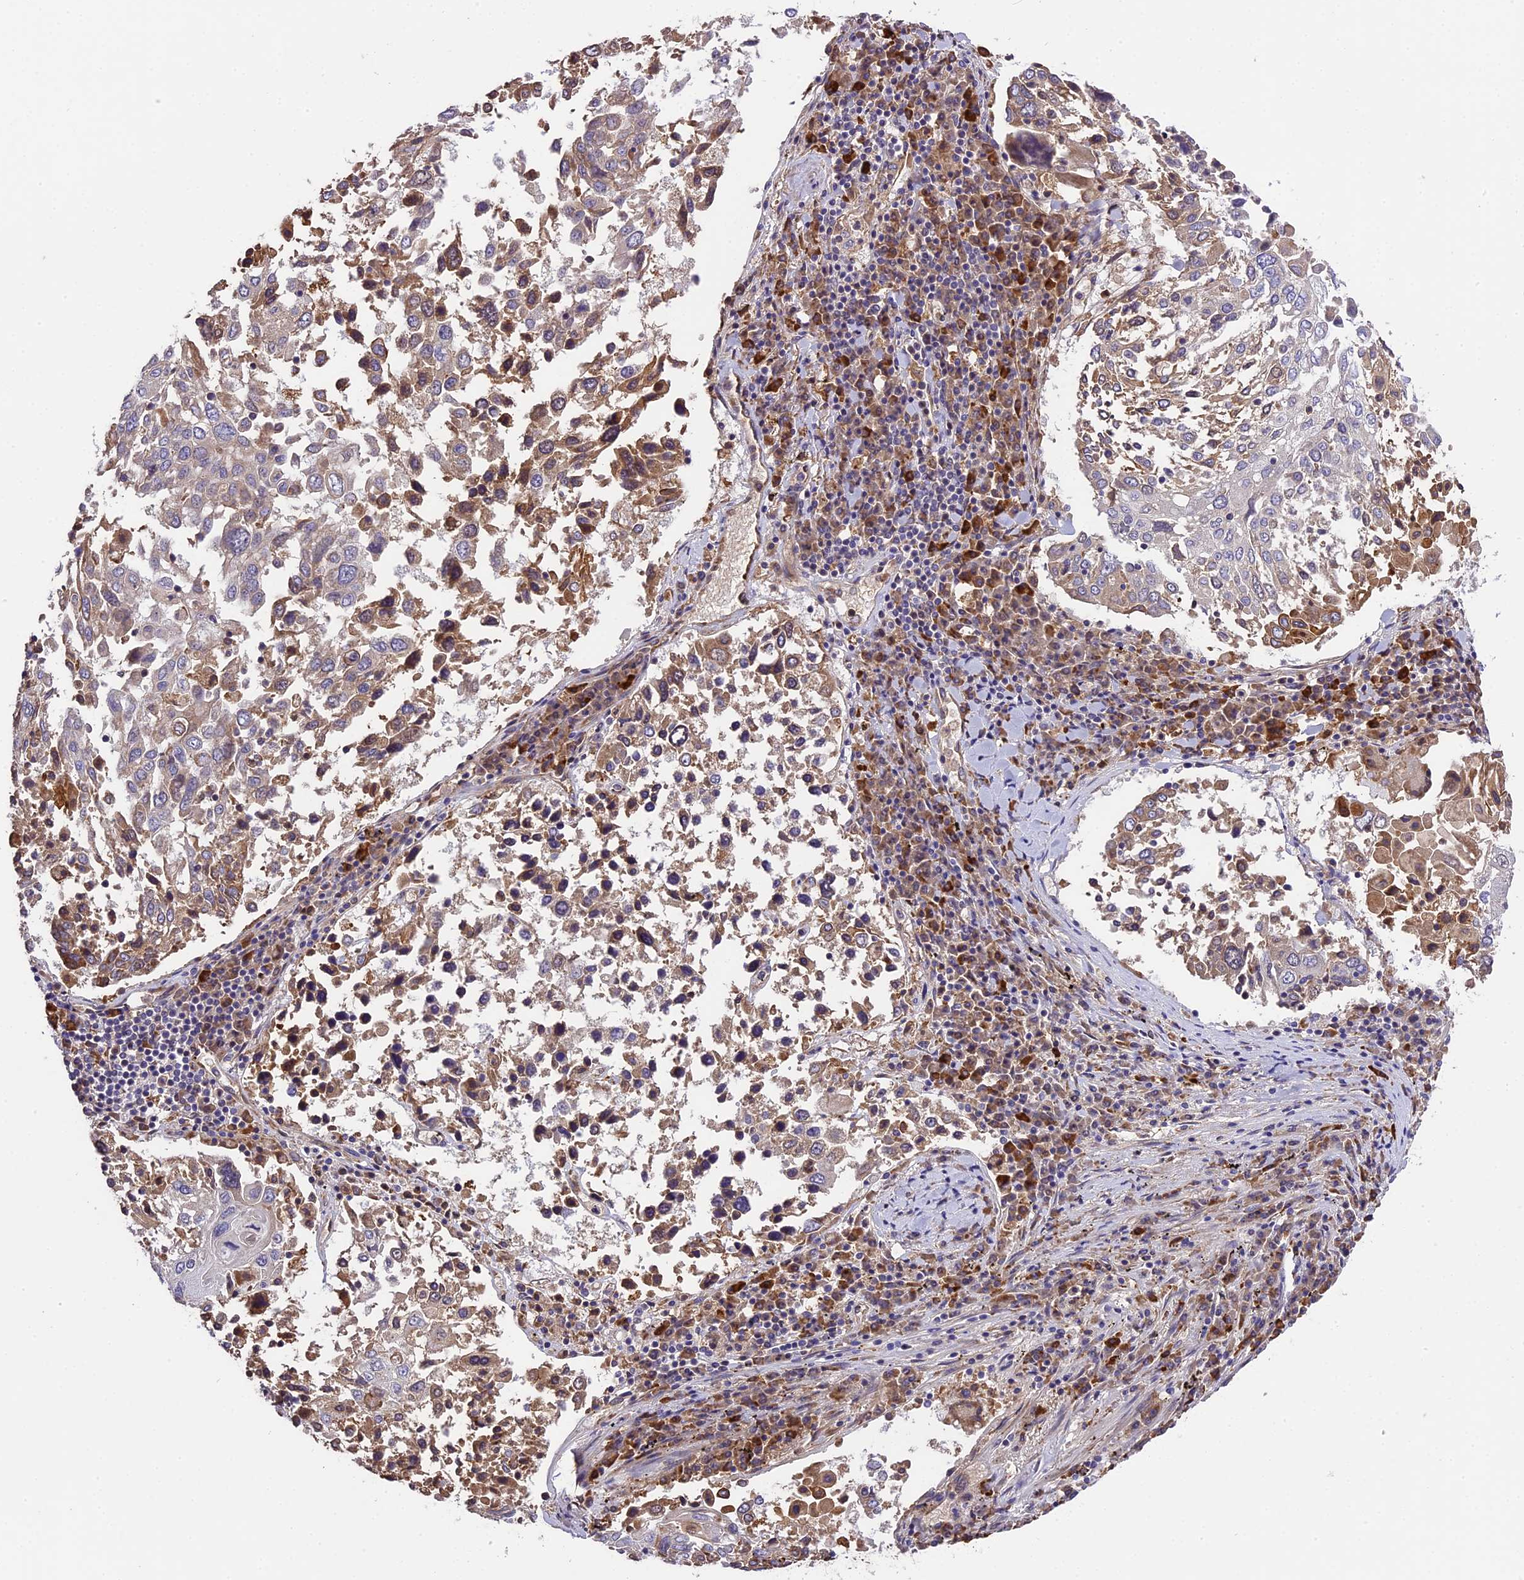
{"staining": {"intensity": "moderate", "quantity": "25%-75%", "location": "cytoplasmic/membranous"}, "tissue": "lung cancer", "cell_type": "Tumor cells", "image_type": "cancer", "snomed": [{"axis": "morphology", "description": "Squamous cell carcinoma, NOS"}, {"axis": "topography", "description": "Lung"}], "caption": "Immunohistochemical staining of human lung squamous cell carcinoma shows medium levels of moderate cytoplasmic/membranous staining in approximately 25%-75% of tumor cells.", "gene": "ABCC10", "patient": {"sex": "male", "age": 65}}